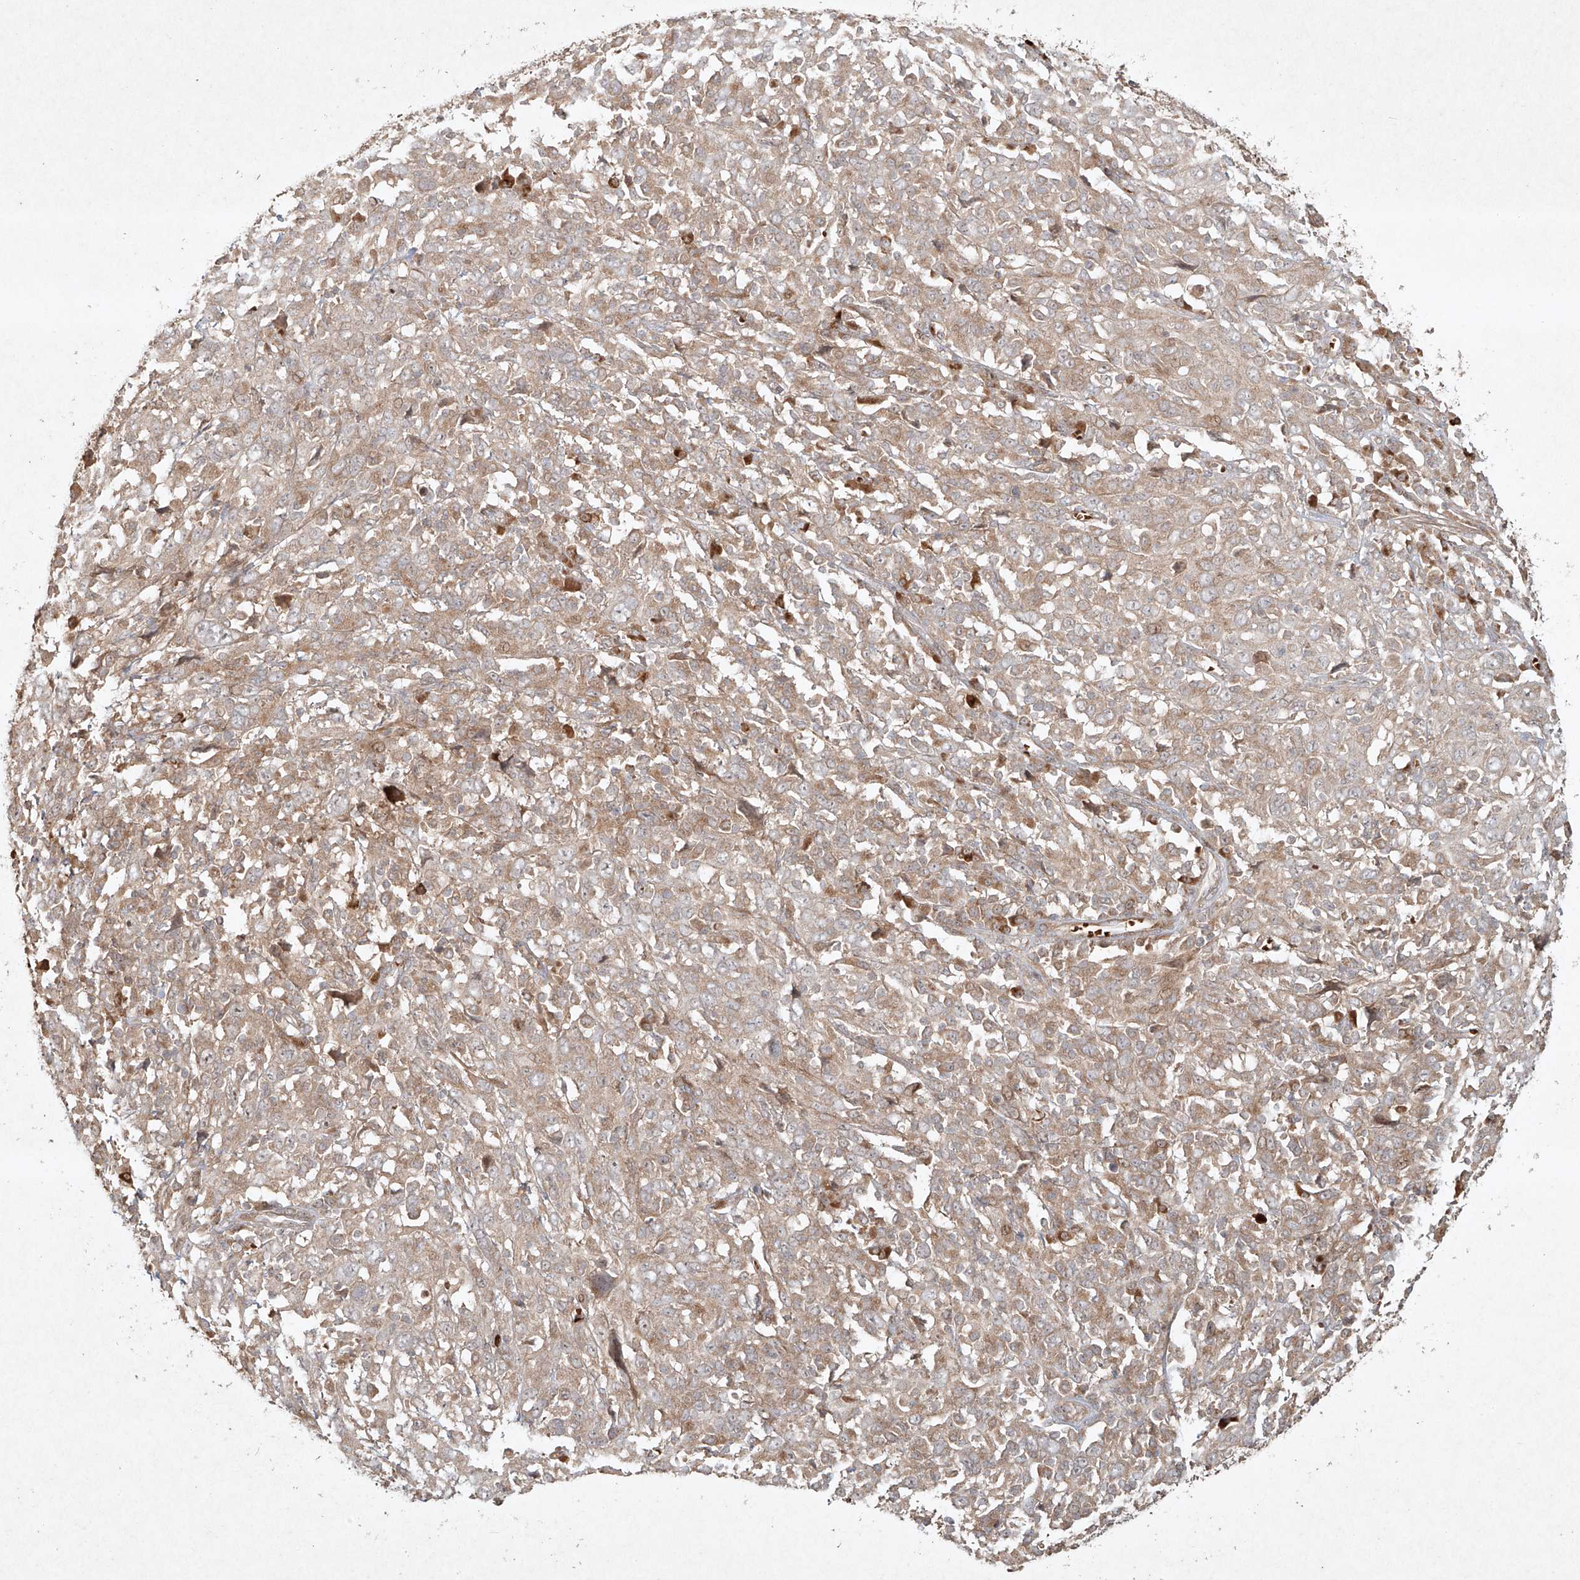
{"staining": {"intensity": "weak", "quantity": ">75%", "location": "cytoplasmic/membranous"}, "tissue": "cervical cancer", "cell_type": "Tumor cells", "image_type": "cancer", "snomed": [{"axis": "morphology", "description": "Squamous cell carcinoma, NOS"}, {"axis": "topography", "description": "Cervix"}], "caption": "Immunohistochemical staining of cervical cancer (squamous cell carcinoma) displays weak cytoplasmic/membranous protein expression in about >75% of tumor cells. (DAB IHC with brightfield microscopy, high magnification).", "gene": "CYYR1", "patient": {"sex": "female", "age": 46}}